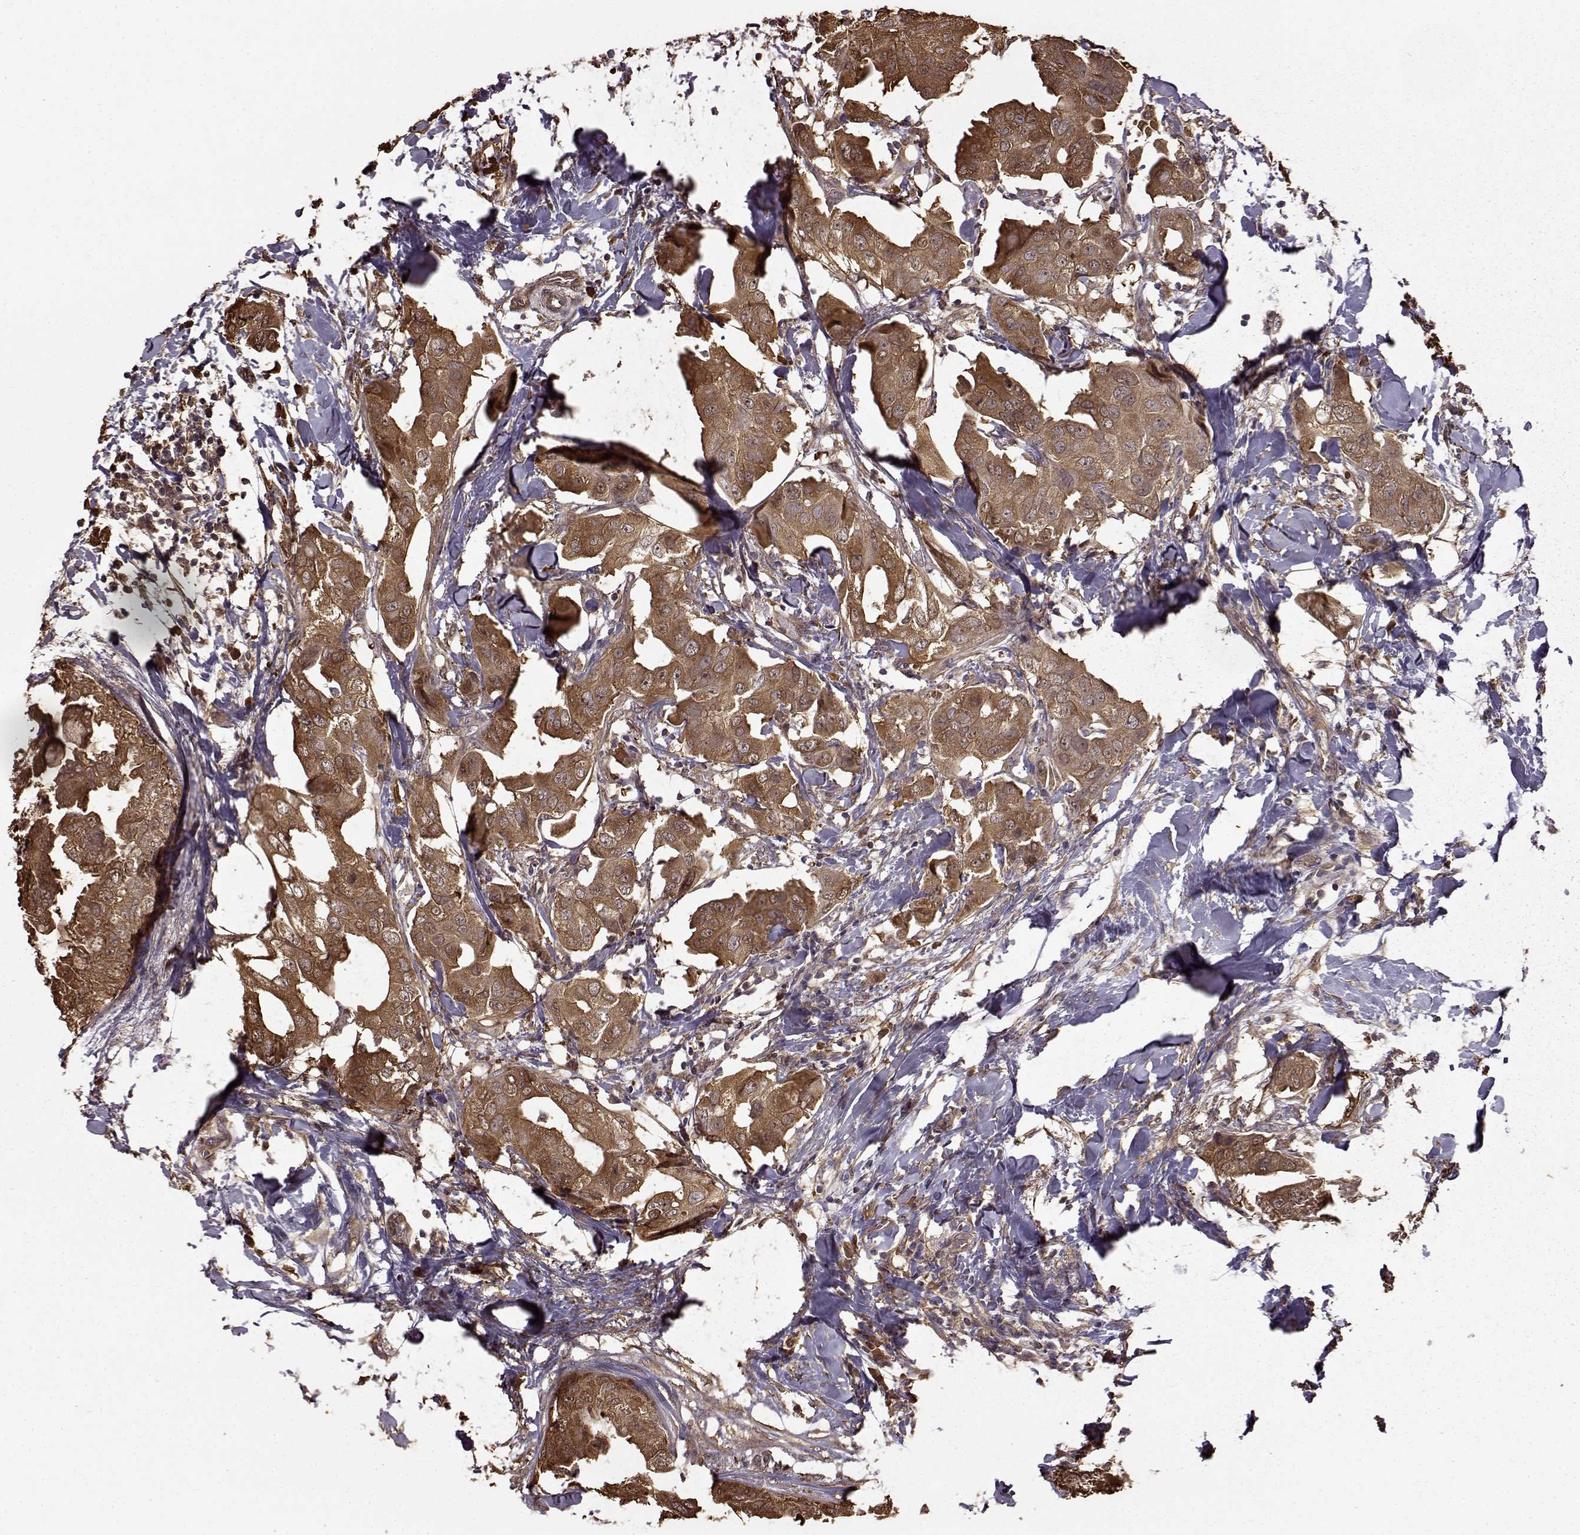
{"staining": {"intensity": "strong", "quantity": "25%-75%", "location": "cytoplasmic/membranous"}, "tissue": "breast cancer", "cell_type": "Tumor cells", "image_type": "cancer", "snomed": [{"axis": "morphology", "description": "Normal tissue, NOS"}, {"axis": "morphology", "description": "Duct carcinoma"}, {"axis": "topography", "description": "Breast"}], "caption": "Tumor cells reveal high levels of strong cytoplasmic/membranous expression in about 25%-75% of cells in human breast cancer.", "gene": "NME1-NME2", "patient": {"sex": "female", "age": 40}}